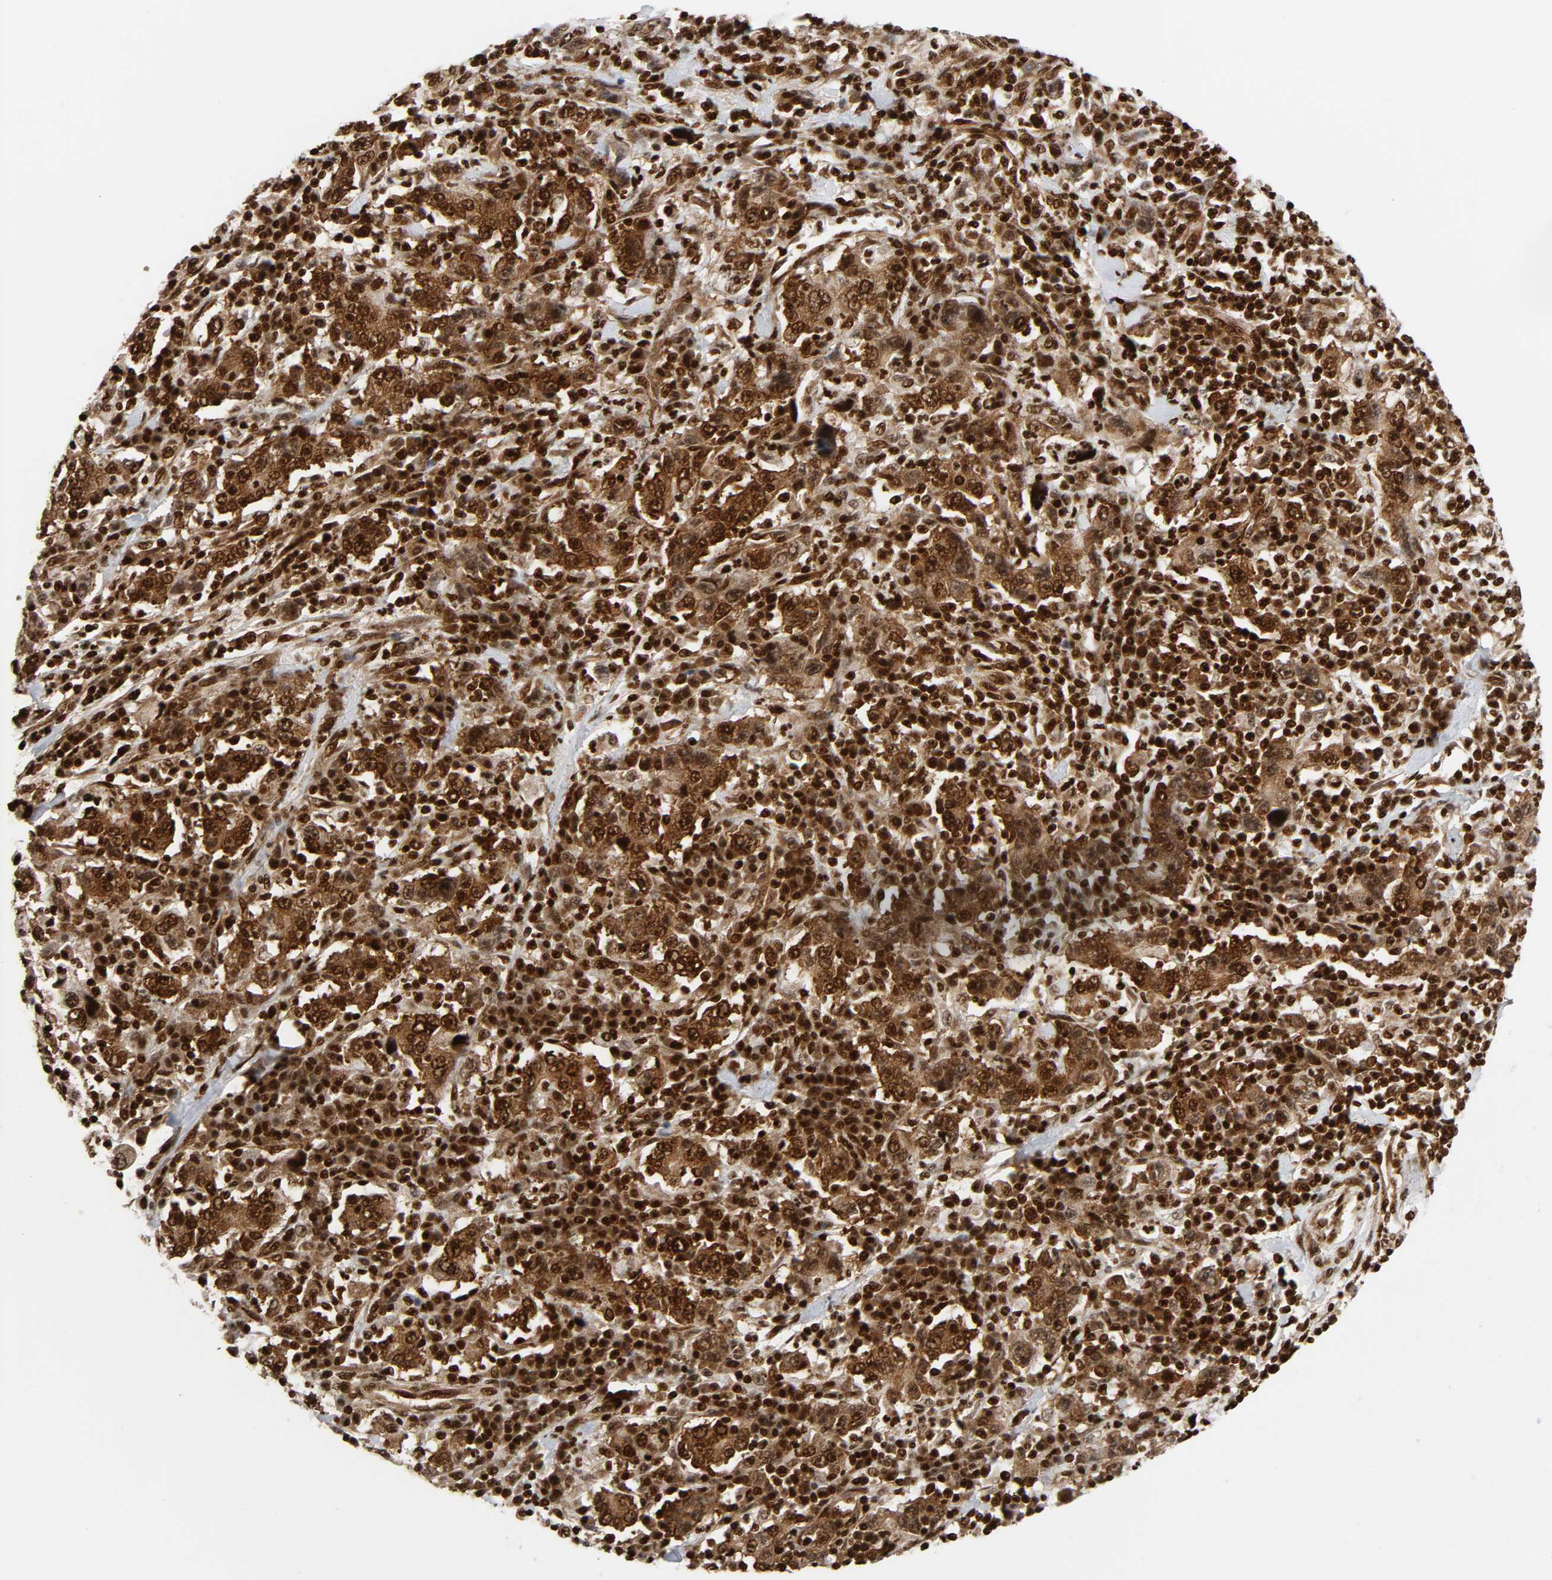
{"staining": {"intensity": "strong", "quantity": ">75%", "location": "cytoplasmic/membranous,nuclear"}, "tissue": "stomach cancer", "cell_type": "Tumor cells", "image_type": "cancer", "snomed": [{"axis": "morphology", "description": "Normal tissue, NOS"}, {"axis": "morphology", "description": "Adenocarcinoma, NOS"}, {"axis": "topography", "description": "Stomach, upper"}, {"axis": "topography", "description": "Stomach"}], "caption": "High-magnification brightfield microscopy of stomach cancer stained with DAB (brown) and counterstained with hematoxylin (blue). tumor cells exhibit strong cytoplasmic/membranous and nuclear expression is identified in approximately>75% of cells.", "gene": "NFYB", "patient": {"sex": "male", "age": 59}}